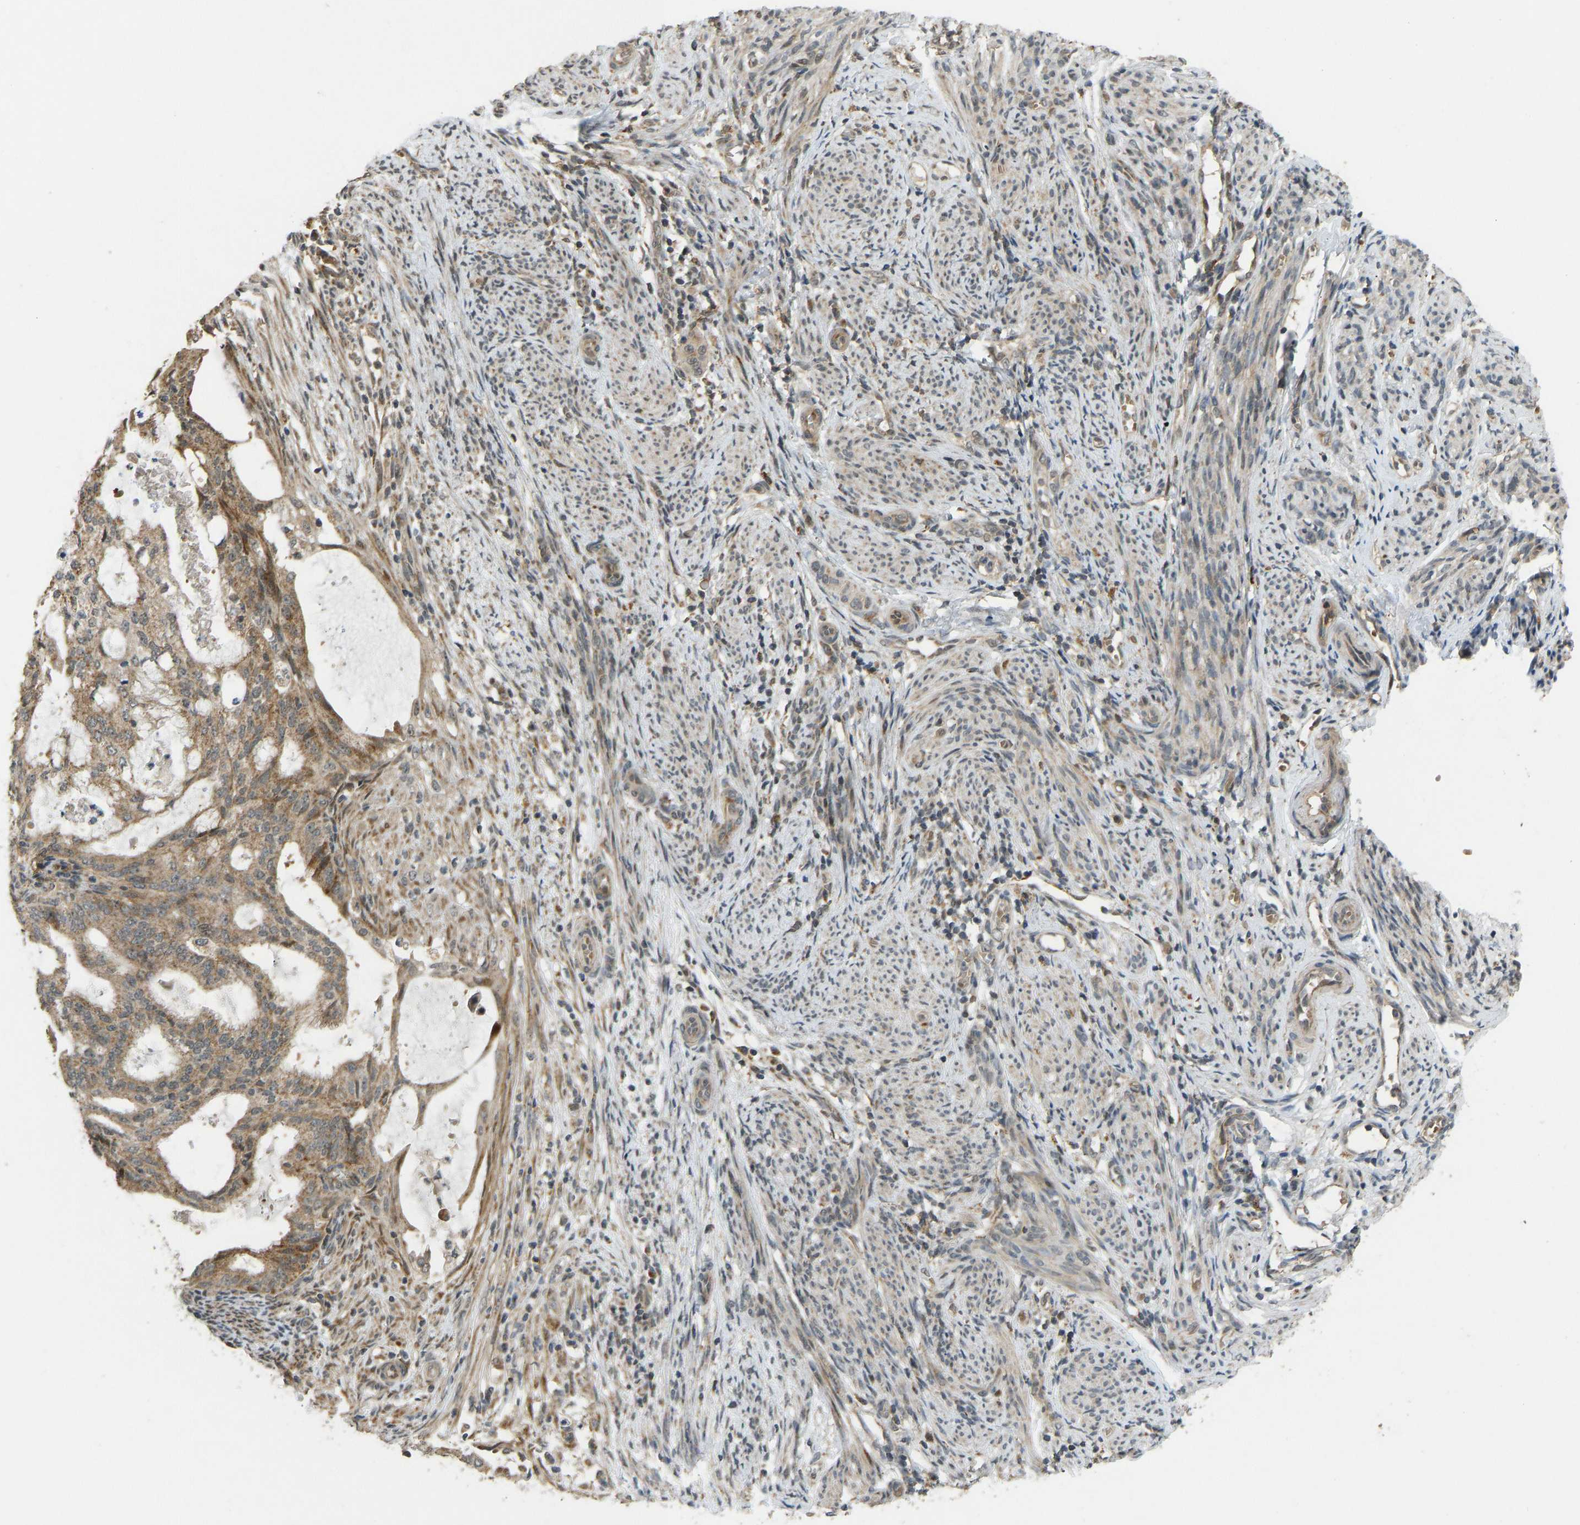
{"staining": {"intensity": "moderate", "quantity": ">75%", "location": "cytoplasmic/membranous"}, "tissue": "endometrial cancer", "cell_type": "Tumor cells", "image_type": "cancer", "snomed": [{"axis": "morphology", "description": "Adenocarcinoma, NOS"}, {"axis": "topography", "description": "Endometrium"}], "caption": "Immunohistochemical staining of human adenocarcinoma (endometrial) displays medium levels of moderate cytoplasmic/membranous positivity in approximately >75% of tumor cells.", "gene": "ACADS", "patient": {"sex": "female", "age": 58}}